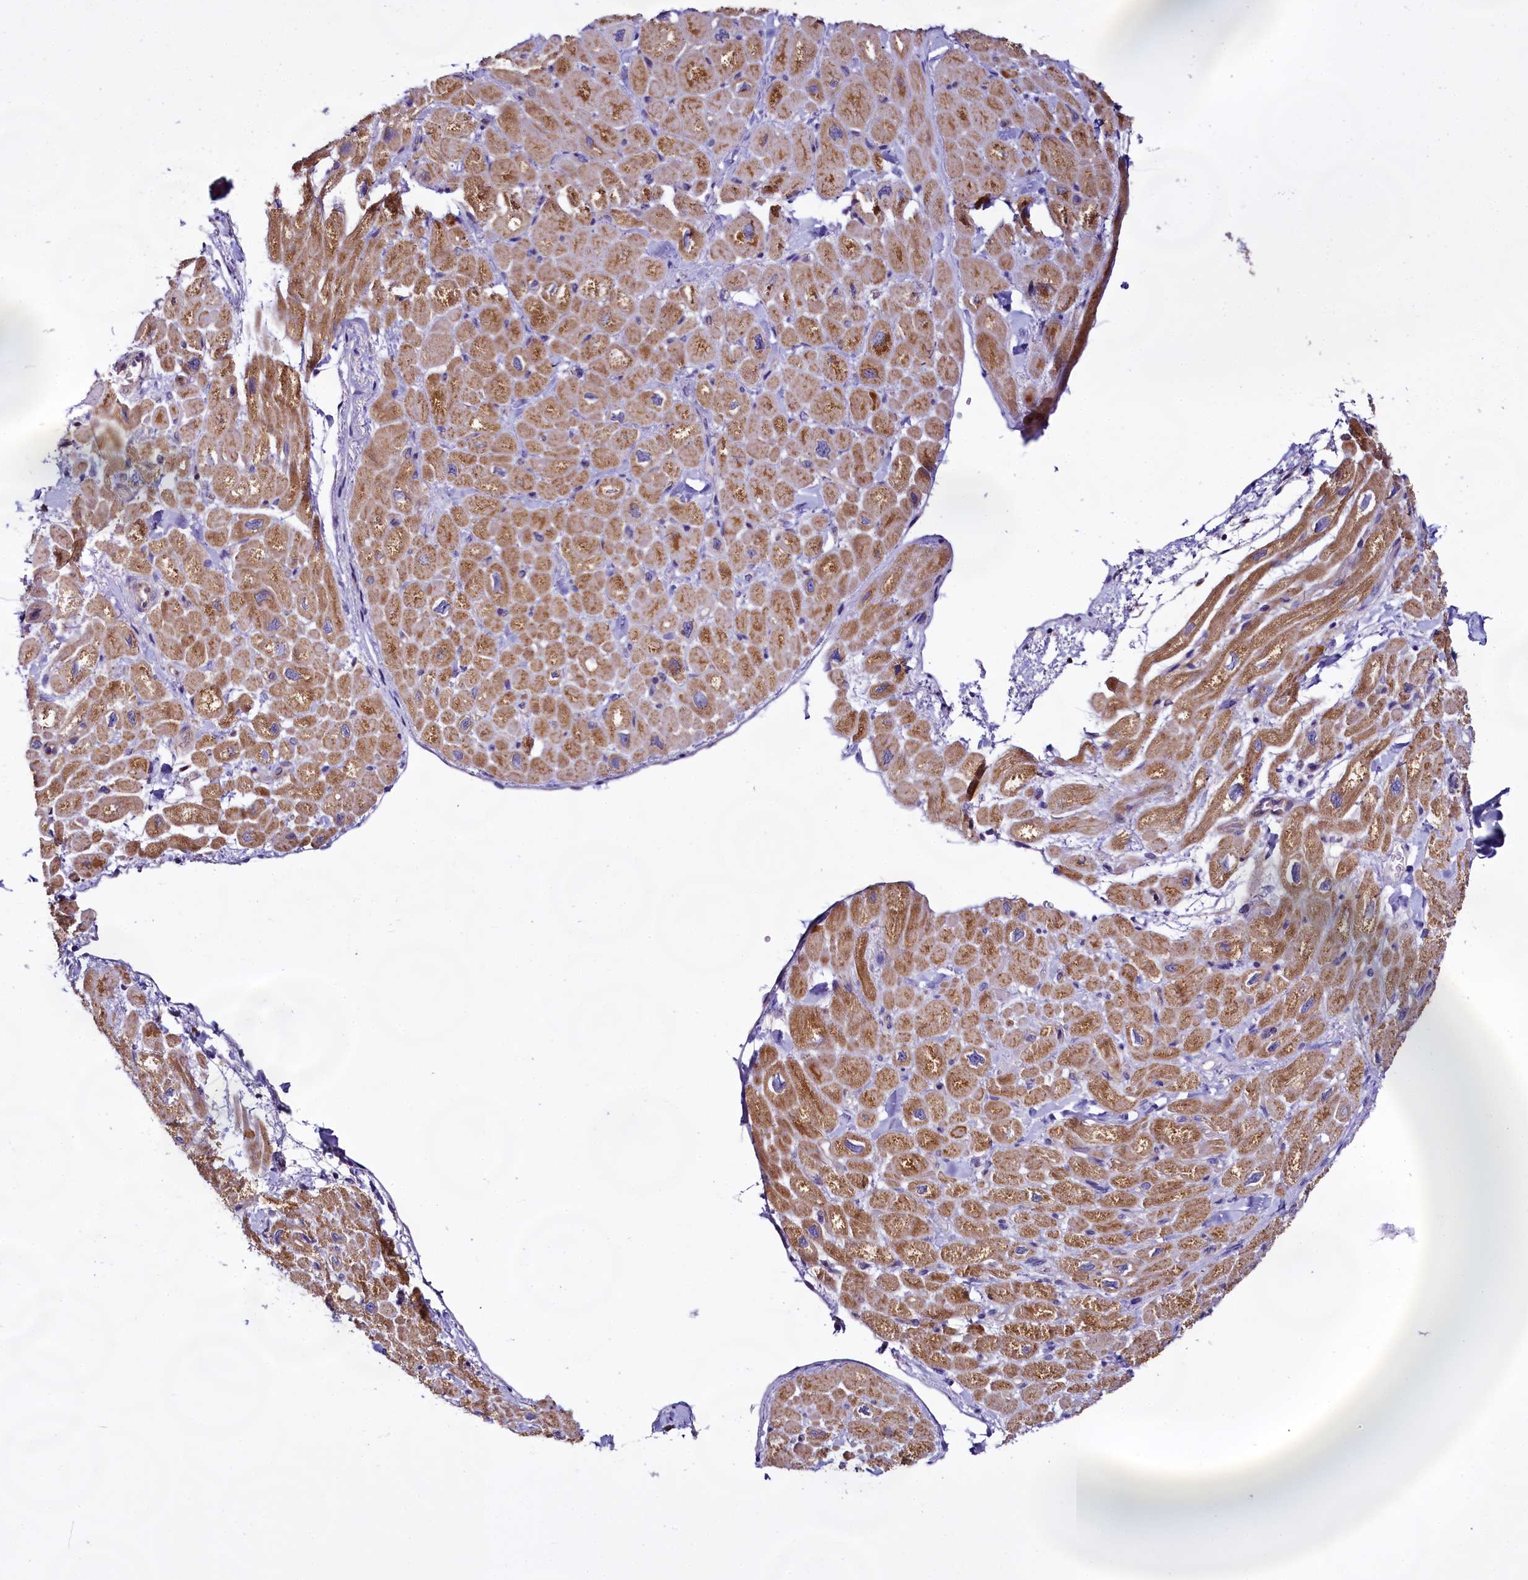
{"staining": {"intensity": "moderate", "quantity": "25%-75%", "location": "cytoplasmic/membranous"}, "tissue": "heart muscle", "cell_type": "Cardiomyocytes", "image_type": "normal", "snomed": [{"axis": "morphology", "description": "Normal tissue, NOS"}, {"axis": "topography", "description": "Heart"}], "caption": "A high-resolution histopathology image shows immunohistochemistry staining of benign heart muscle, which displays moderate cytoplasmic/membranous positivity in approximately 25%-75% of cardiomyocytes.", "gene": "CEP295", "patient": {"sex": "male", "age": 65}}